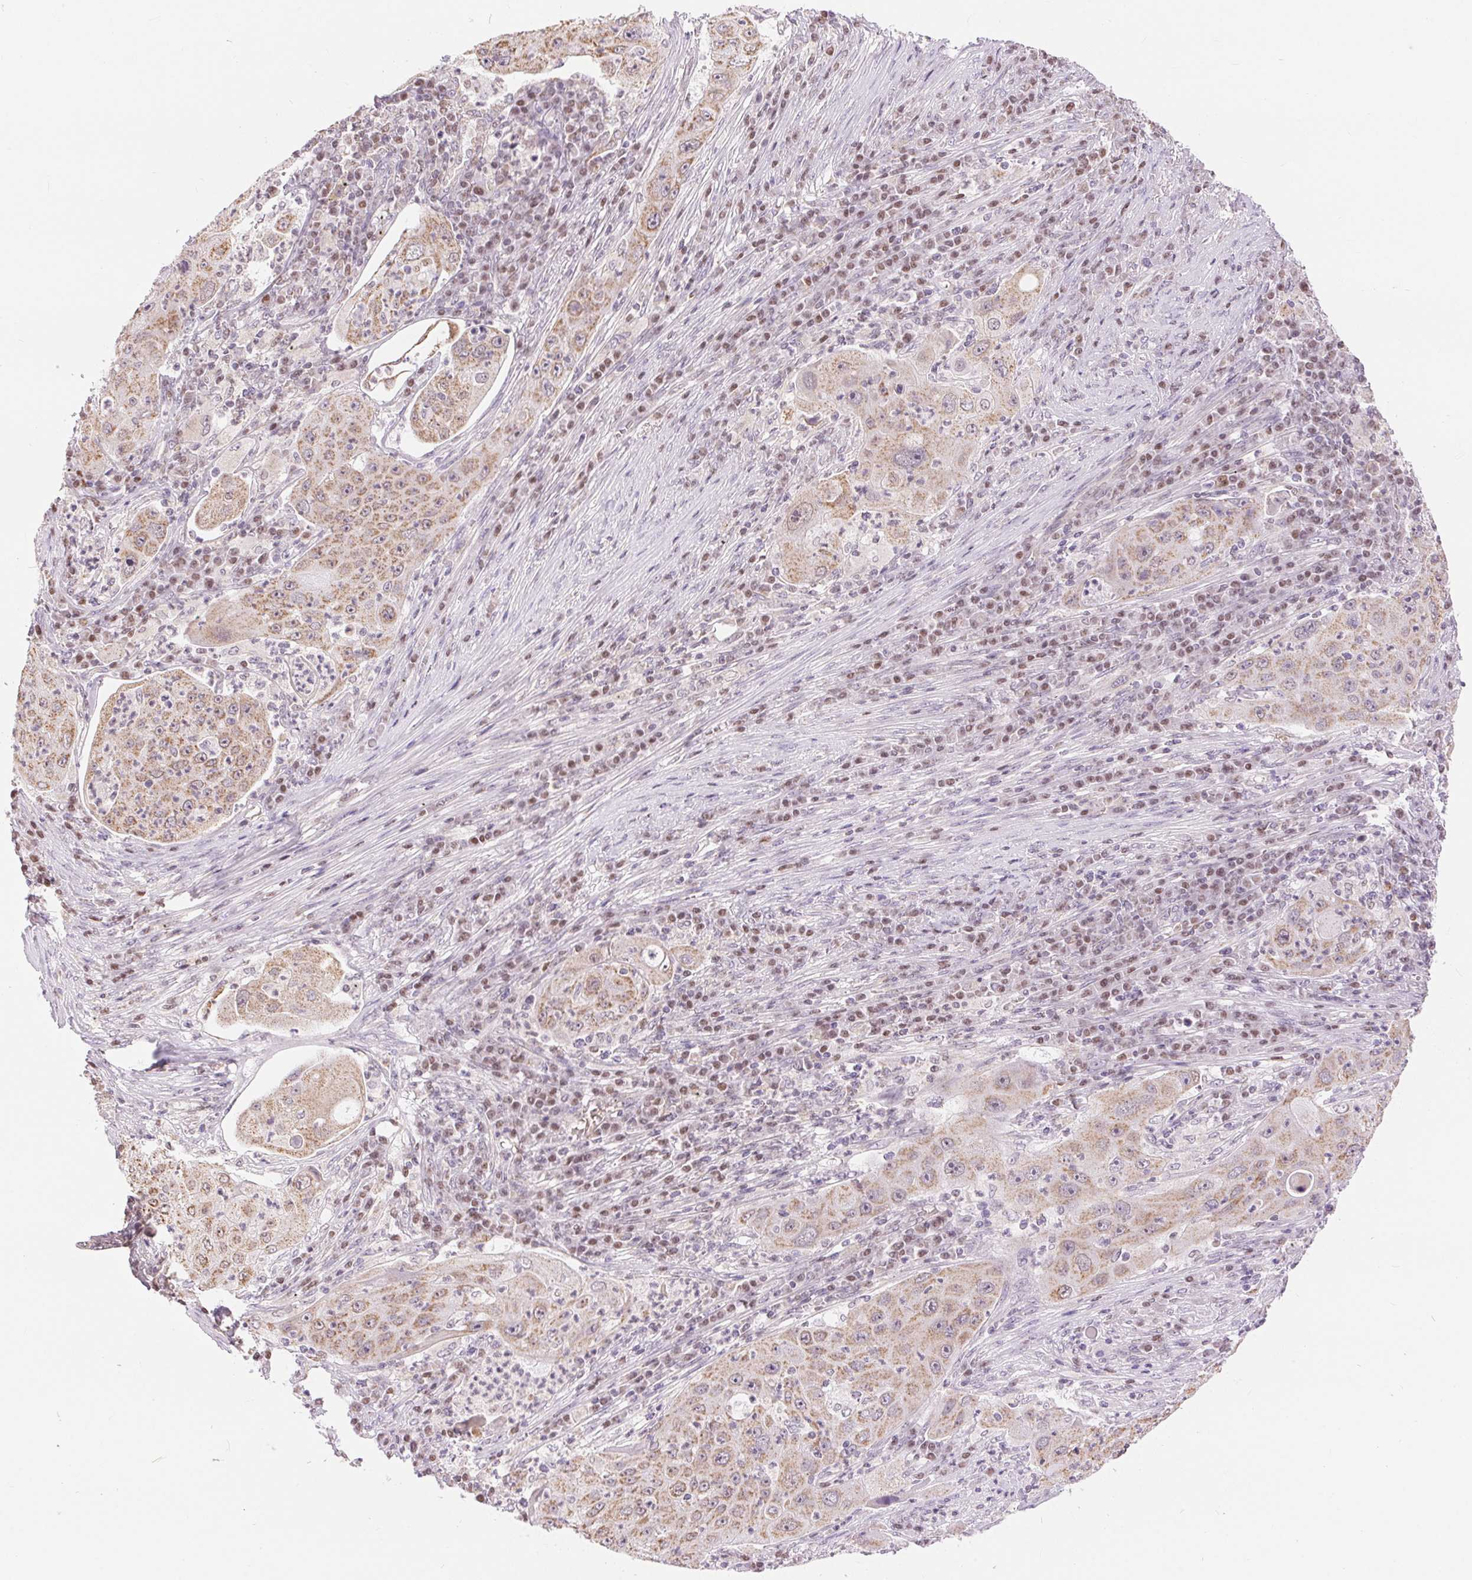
{"staining": {"intensity": "weak", "quantity": ">75%", "location": "cytoplasmic/membranous"}, "tissue": "lung cancer", "cell_type": "Tumor cells", "image_type": "cancer", "snomed": [{"axis": "morphology", "description": "Squamous cell carcinoma, NOS"}, {"axis": "topography", "description": "Lung"}], "caption": "DAB (3,3'-diaminobenzidine) immunohistochemical staining of human lung cancer (squamous cell carcinoma) displays weak cytoplasmic/membranous protein positivity in about >75% of tumor cells. The protein is stained brown, and the nuclei are stained in blue (DAB IHC with brightfield microscopy, high magnification).", "gene": "POU2F2", "patient": {"sex": "female", "age": 59}}